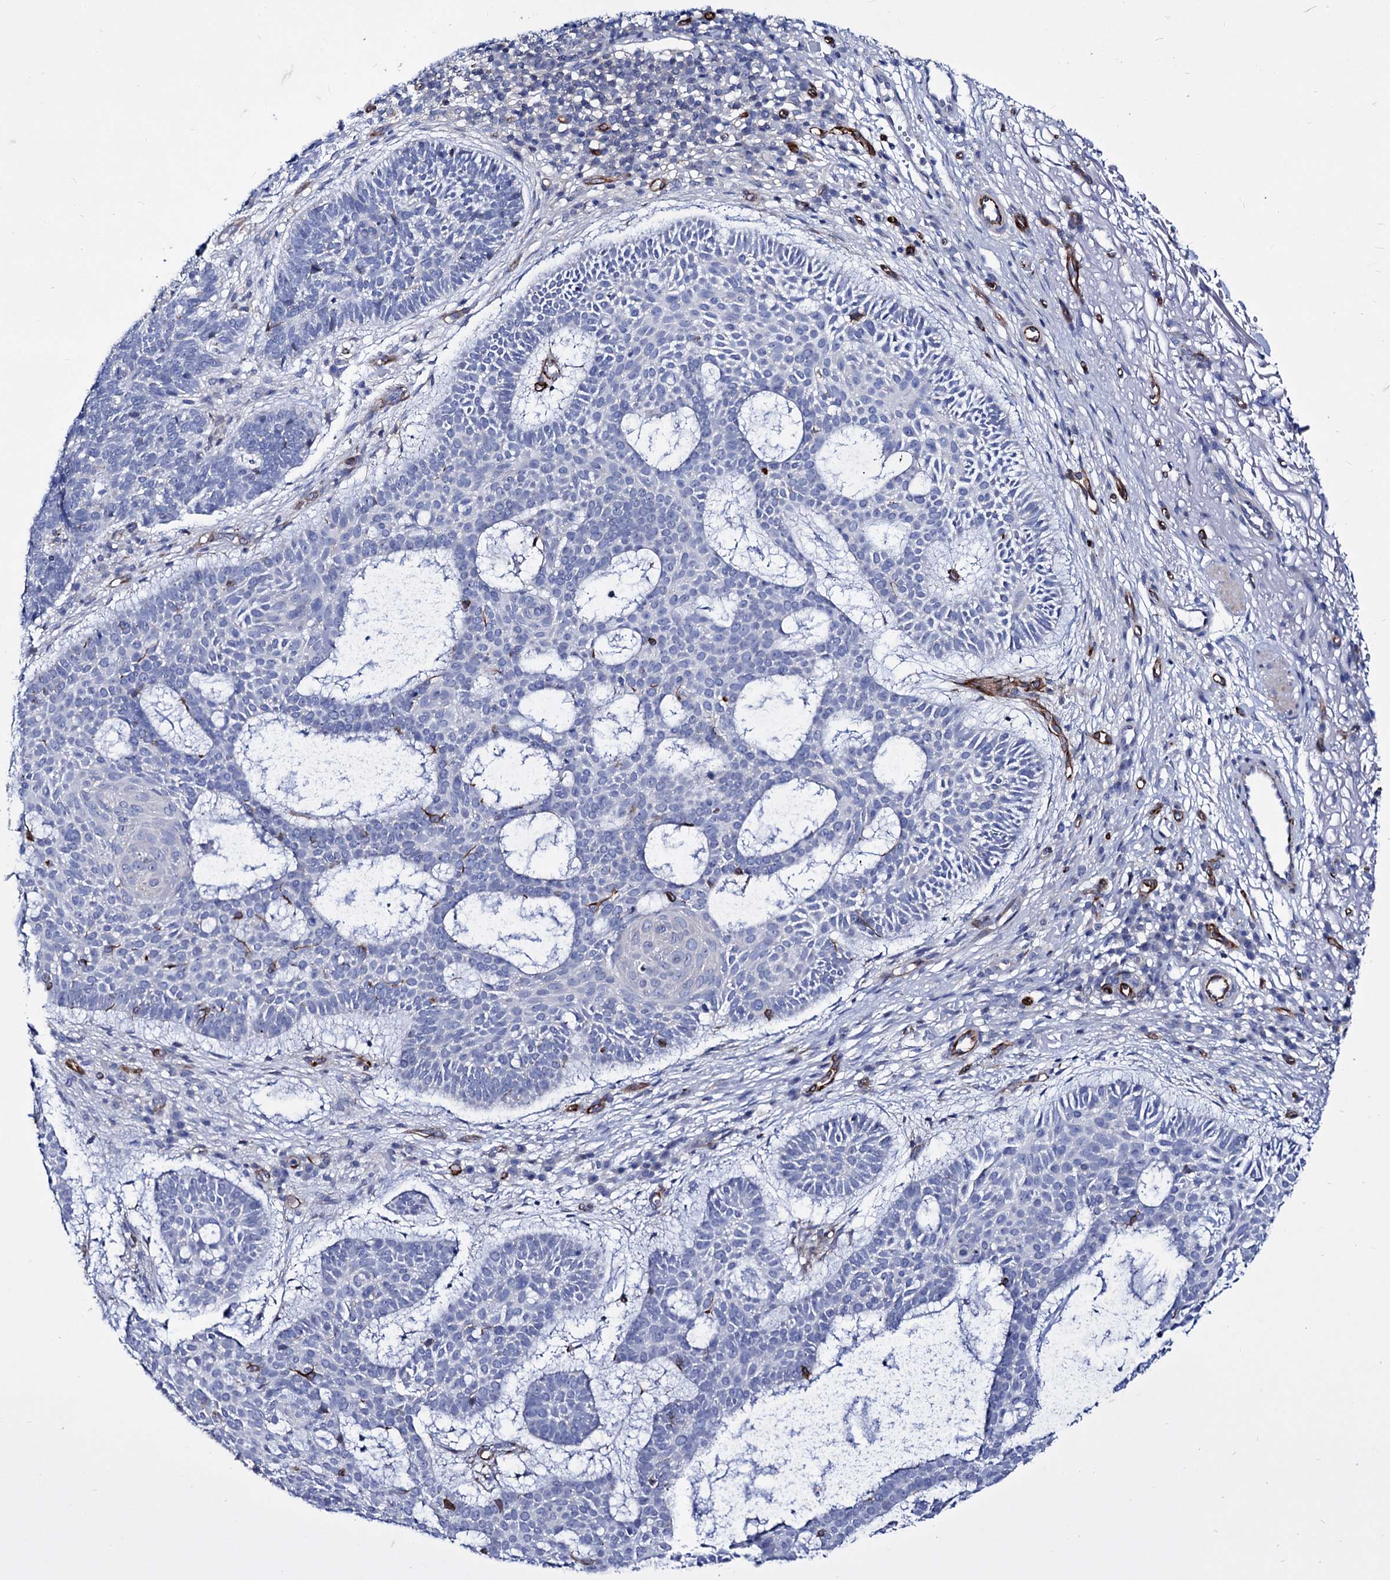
{"staining": {"intensity": "negative", "quantity": "none", "location": "none"}, "tissue": "skin cancer", "cell_type": "Tumor cells", "image_type": "cancer", "snomed": [{"axis": "morphology", "description": "Basal cell carcinoma"}, {"axis": "topography", "description": "Skin"}], "caption": "Human basal cell carcinoma (skin) stained for a protein using immunohistochemistry (IHC) reveals no staining in tumor cells.", "gene": "AXL", "patient": {"sex": "male", "age": 85}}